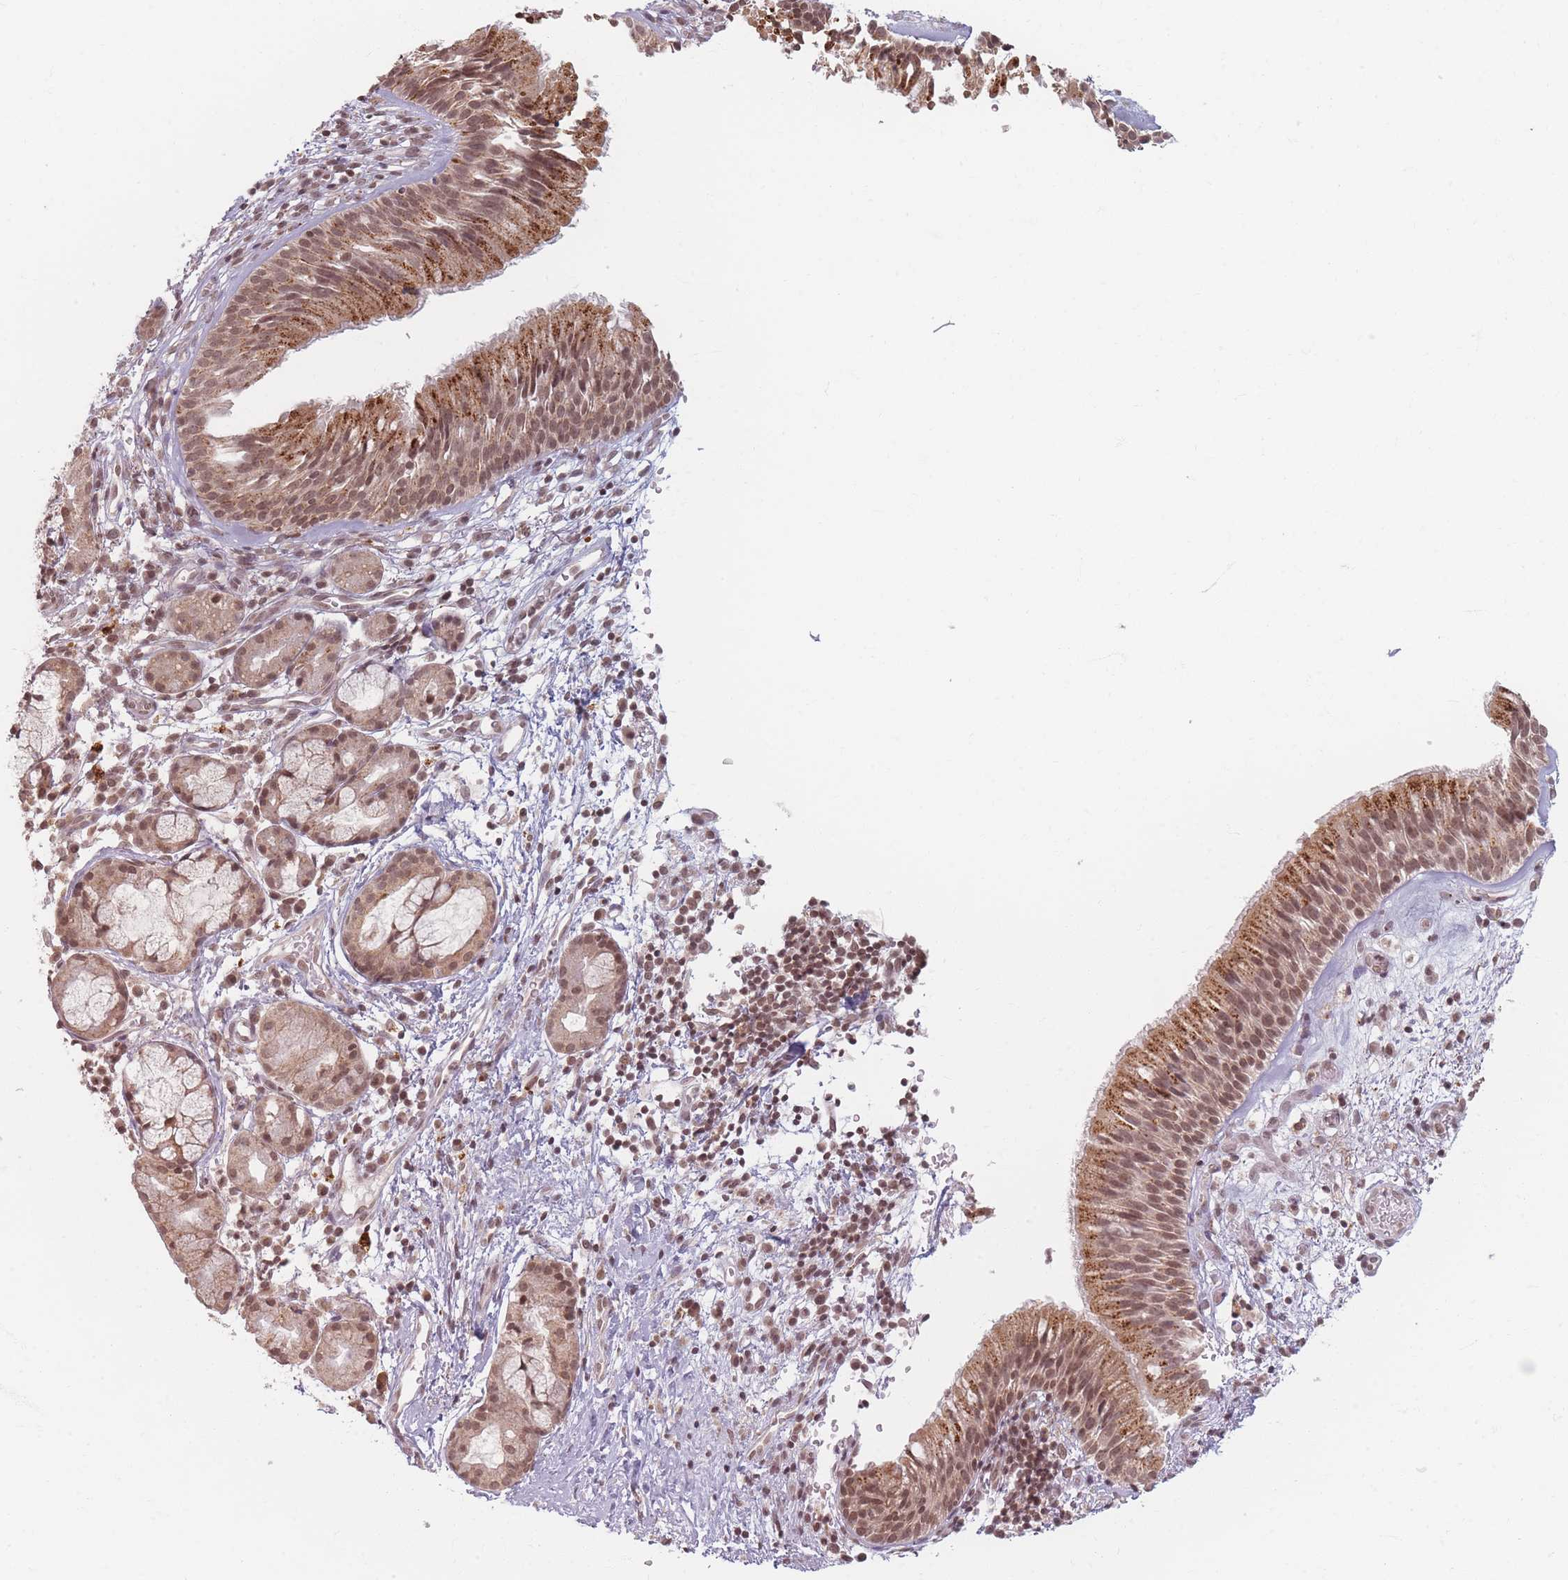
{"staining": {"intensity": "moderate", "quantity": ">75%", "location": "cytoplasmic/membranous,nuclear"}, "tissue": "nasopharynx", "cell_type": "Respiratory epithelial cells", "image_type": "normal", "snomed": [{"axis": "morphology", "description": "Normal tissue, NOS"}, {"axis": "topography", "description": "Nasopharynx"}], "caption": "Protein staining exhibits moderate cytoplasmic/membranous,nuclear positivity in about >75% of respiratory epithelial cells in unremarkable nasopharynx.", "gene": "SPATA45", "patient": {"sex": "male", "age": 65}}